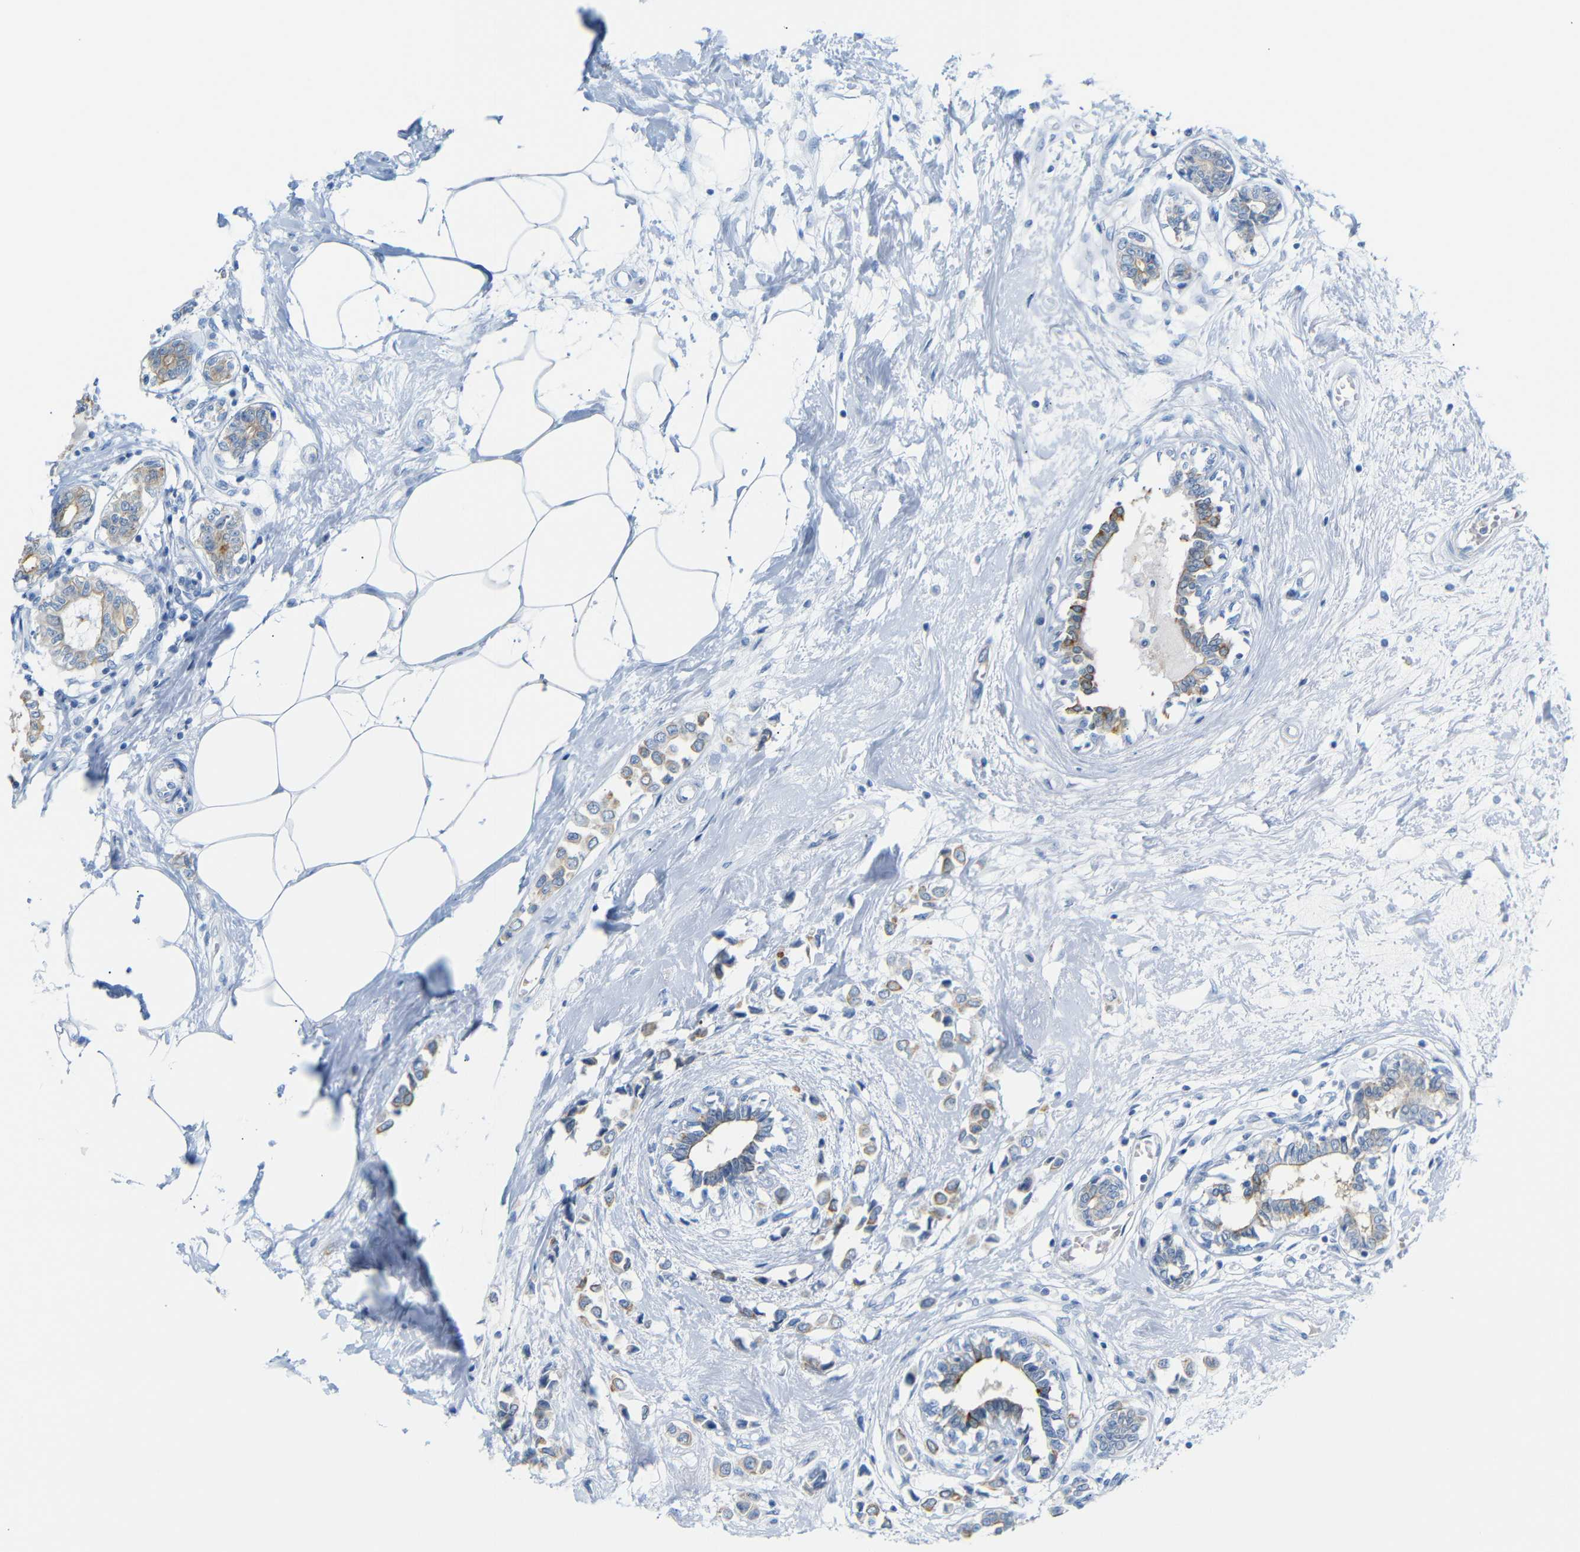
{"staining": {"intensity": "moderate", "quantity": ">75%", "location": "cytoplasmic/membranous"}, "tissue": "breast cancer", "cell_type": "Tumor cells", "image_type": "cancer", "snomed": [{"axis": "morphology", "description": "Lobular carcinoma"}, {"axis": "topography", "description": "Breast"}], "caption": "A brown stain labels moderate cytoplasmic/membranous expression of a protein in lobular carcinoma (breast) tumor cells.", "gene": "DYNAP", "patient": {"sex": "female", "age": 51}}